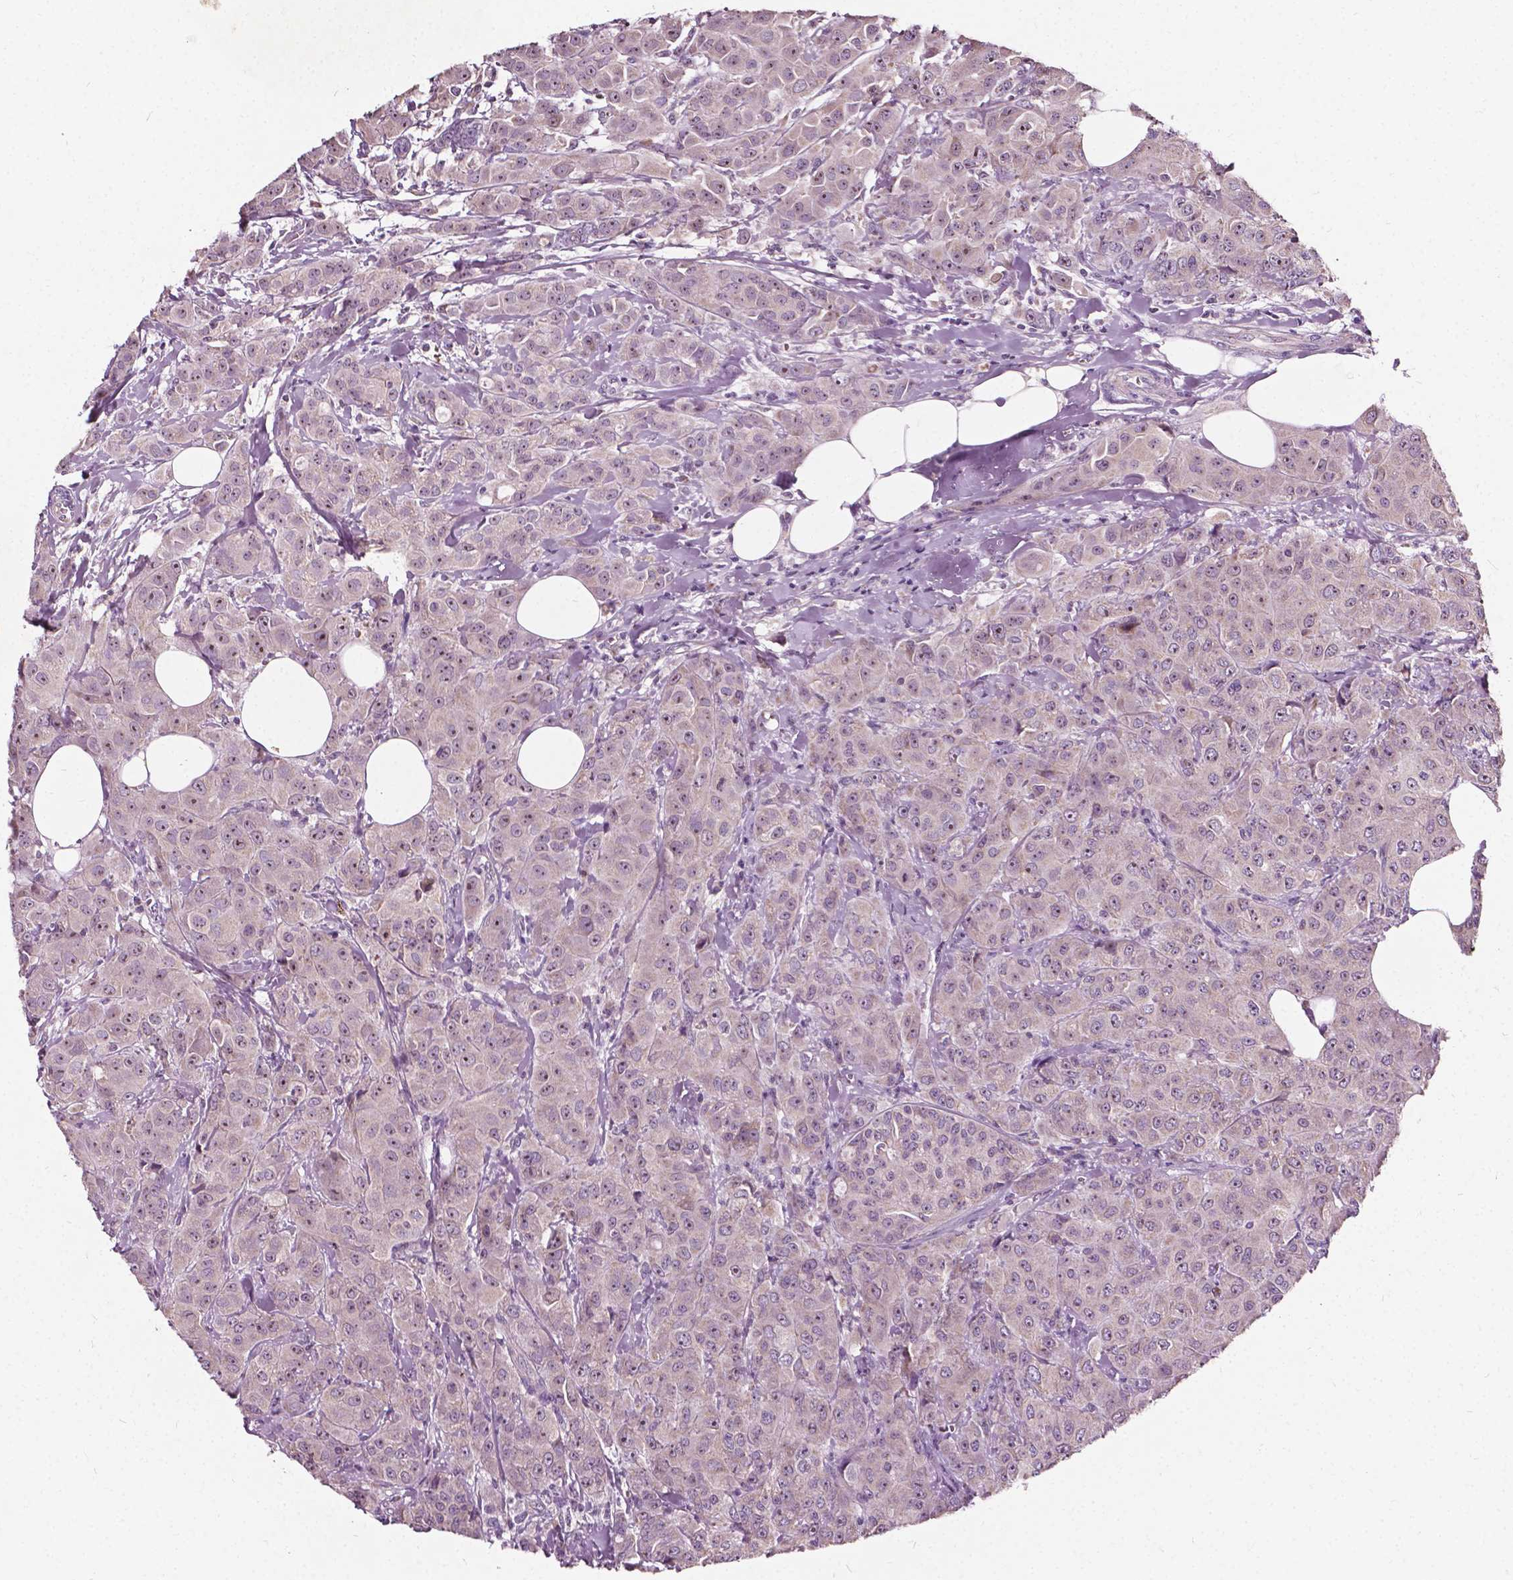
{"staining": {"intensity": "weak", "quantity": "25%-75%", "location": "nuclear"}, "tissue": "breast cancer", "cell_type": "Tumor cells", "image_type": "cancer", "snomed": [{"axis": "morphology", "description": "Normal tissue, NOS"}, {"axis": "morphology", "description": "Duct carcinoma"}, {"axis": "topography", "description": "Breast"}], "caption": "About 25%-75% of tumor cells in infiltrating ductal carcinoma (breast) reveal weak nuclear protein positivity as visualized by brown immunohistochemical staining.", "gene": "ODF3L2", "patient": {"sex": "female", "age": 43}}